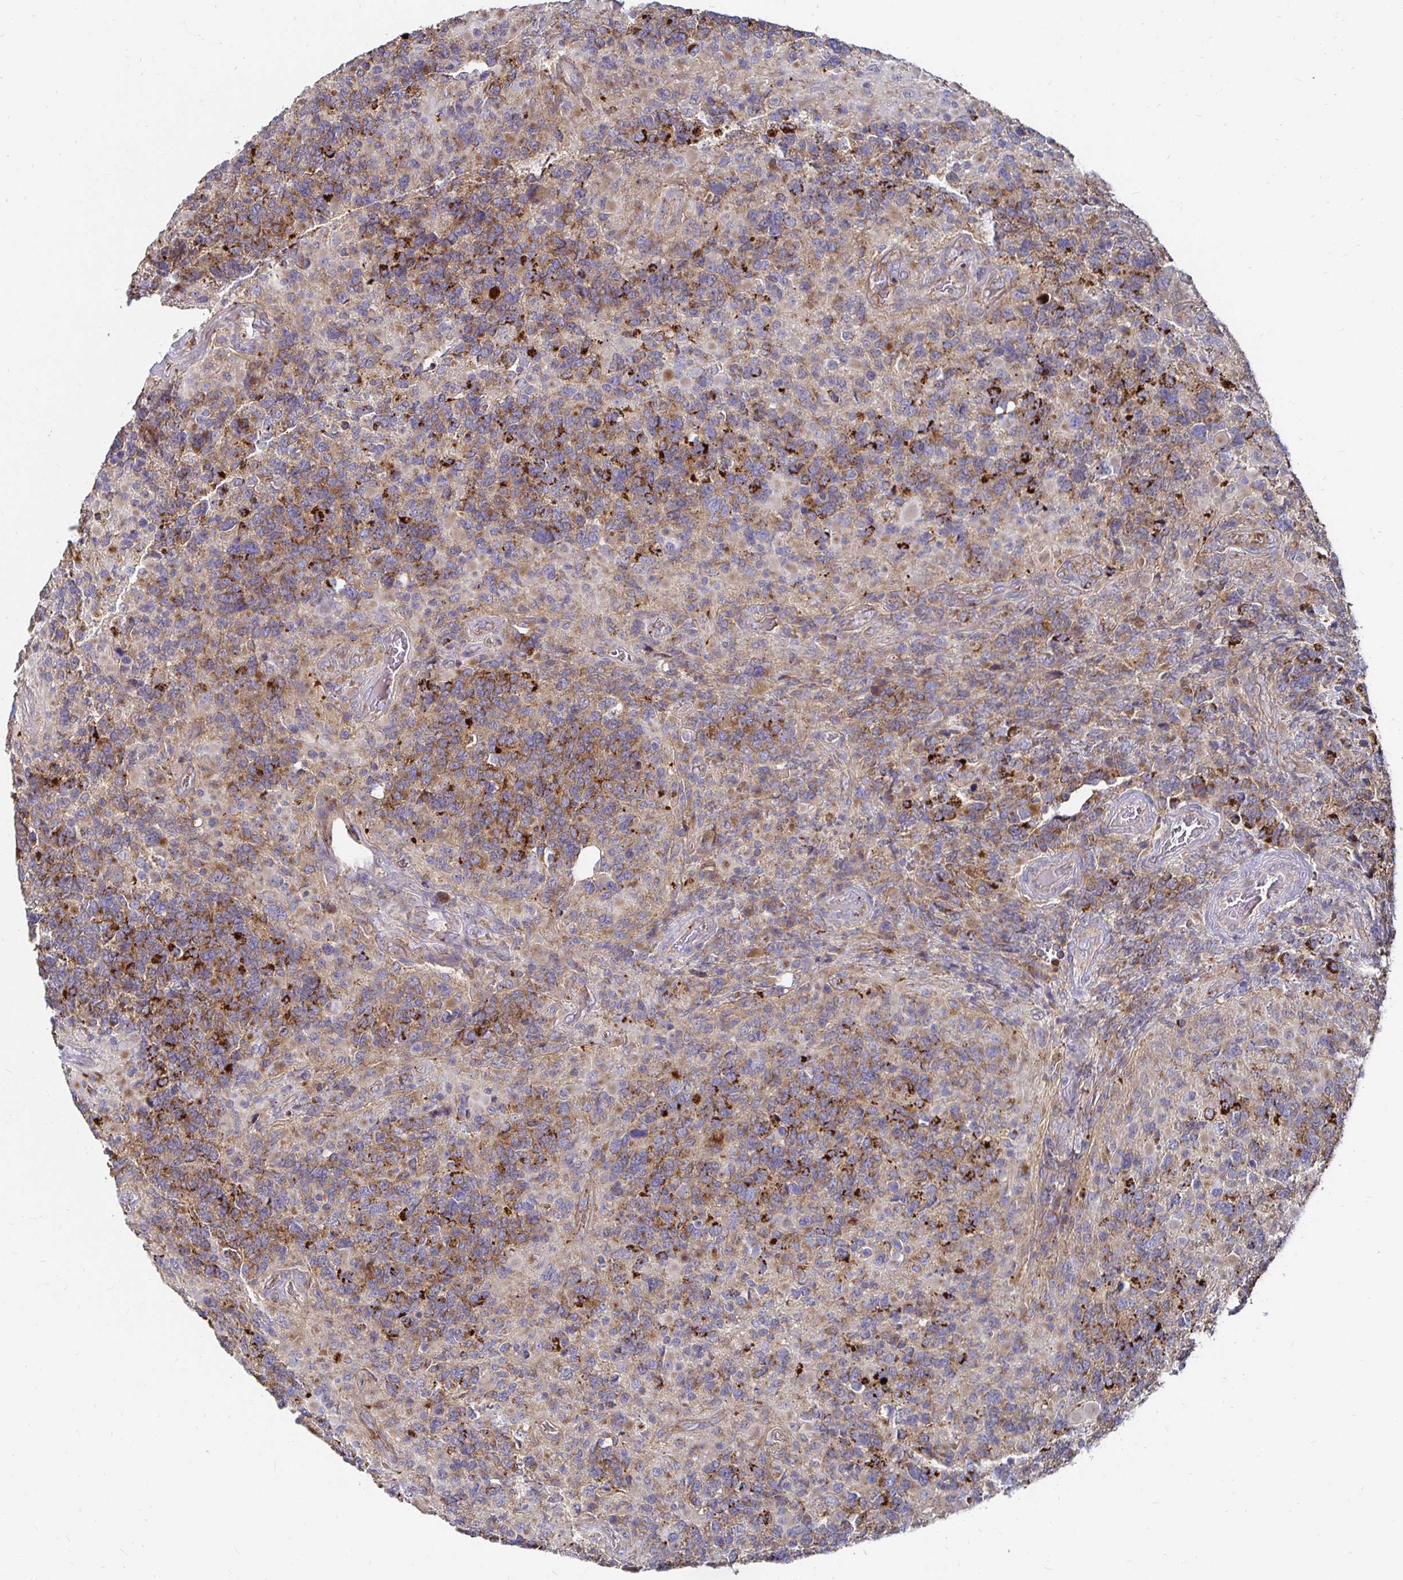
{"staining": {"intensity": "moderate", "quantity": ">75%", "location": "cytoplasmic/membranous"}, "tissue": "glioma", "cell_type": "Tumor cells", "image_type": "cancer", "snomed": [{"axis": "morphology", "description": "Glioma, malignant, High grade"}, {"axis": "topography", "description": "Brain"}], "caption": "Immunohistochemistry (IHC) histopathology image of human malignant glioma (high-grade) stained for a protein (brown), which reveals medium levels of moderate cytoplasmic/membranous staining in approximately >75% of tumor cells.", "gene": "NCSTN", "patient": {"sex": "female", "age": 40}}